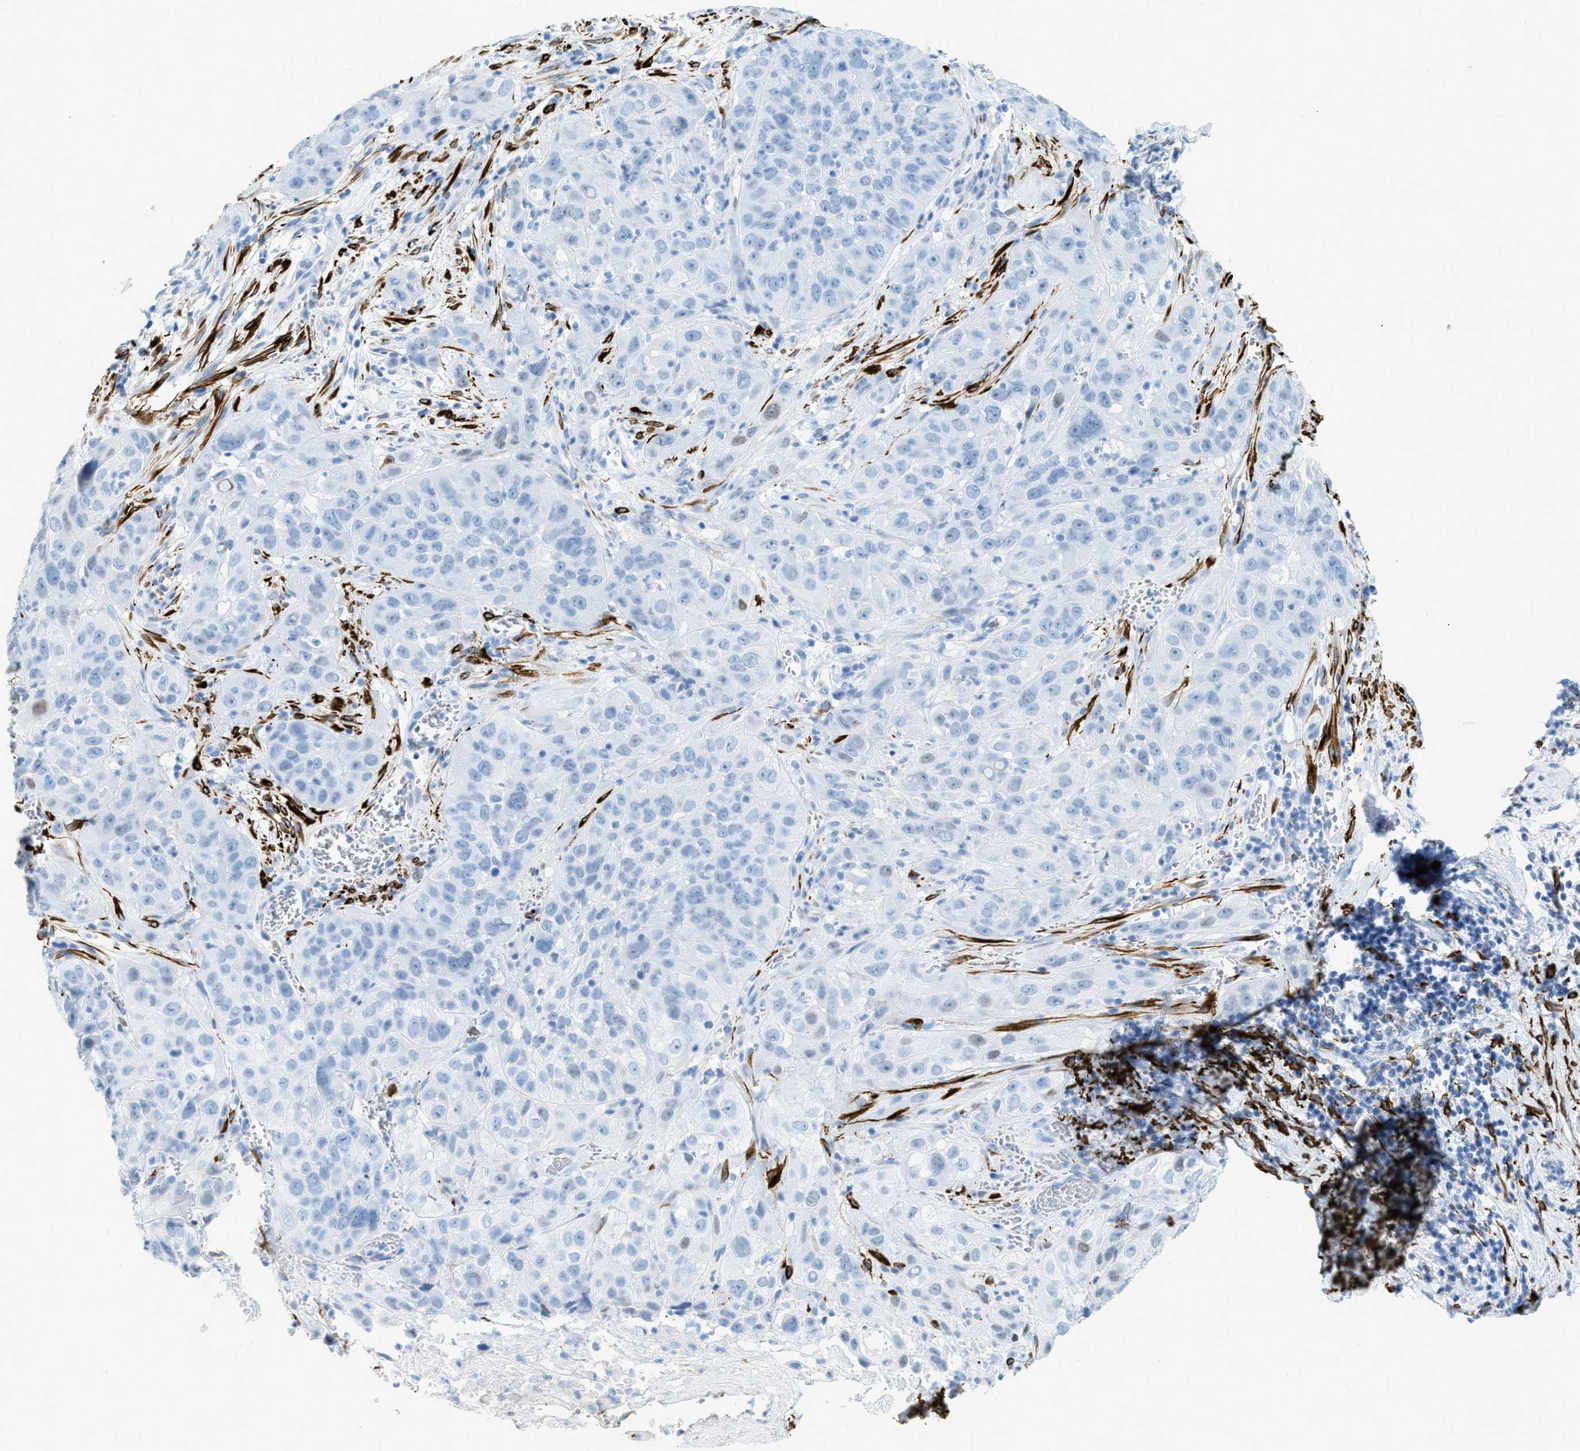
{"staining": {"intensity": "negative", "quantity": "none", "location": "none"}, "tissue": "cervical cancer", "cell_type": "Tumor cells", "image_type": "cancer", "snomed": [{"axis": "morphology", "description": "Squamous cell carcinoma, NOS"}, {"axis": "topography", "description": "Cervix"}], "caption": "Immunohistochemistry (IHC) photomicrograph of neoplastic tissue: squamous cell carcinoma (cervical) stained with DAB (3,3'-diaminobenzidine) demonstrates no significant protein positivity in tumor cells.", "gene": "DES", "patient": {"sex": "female", "age": 32}}